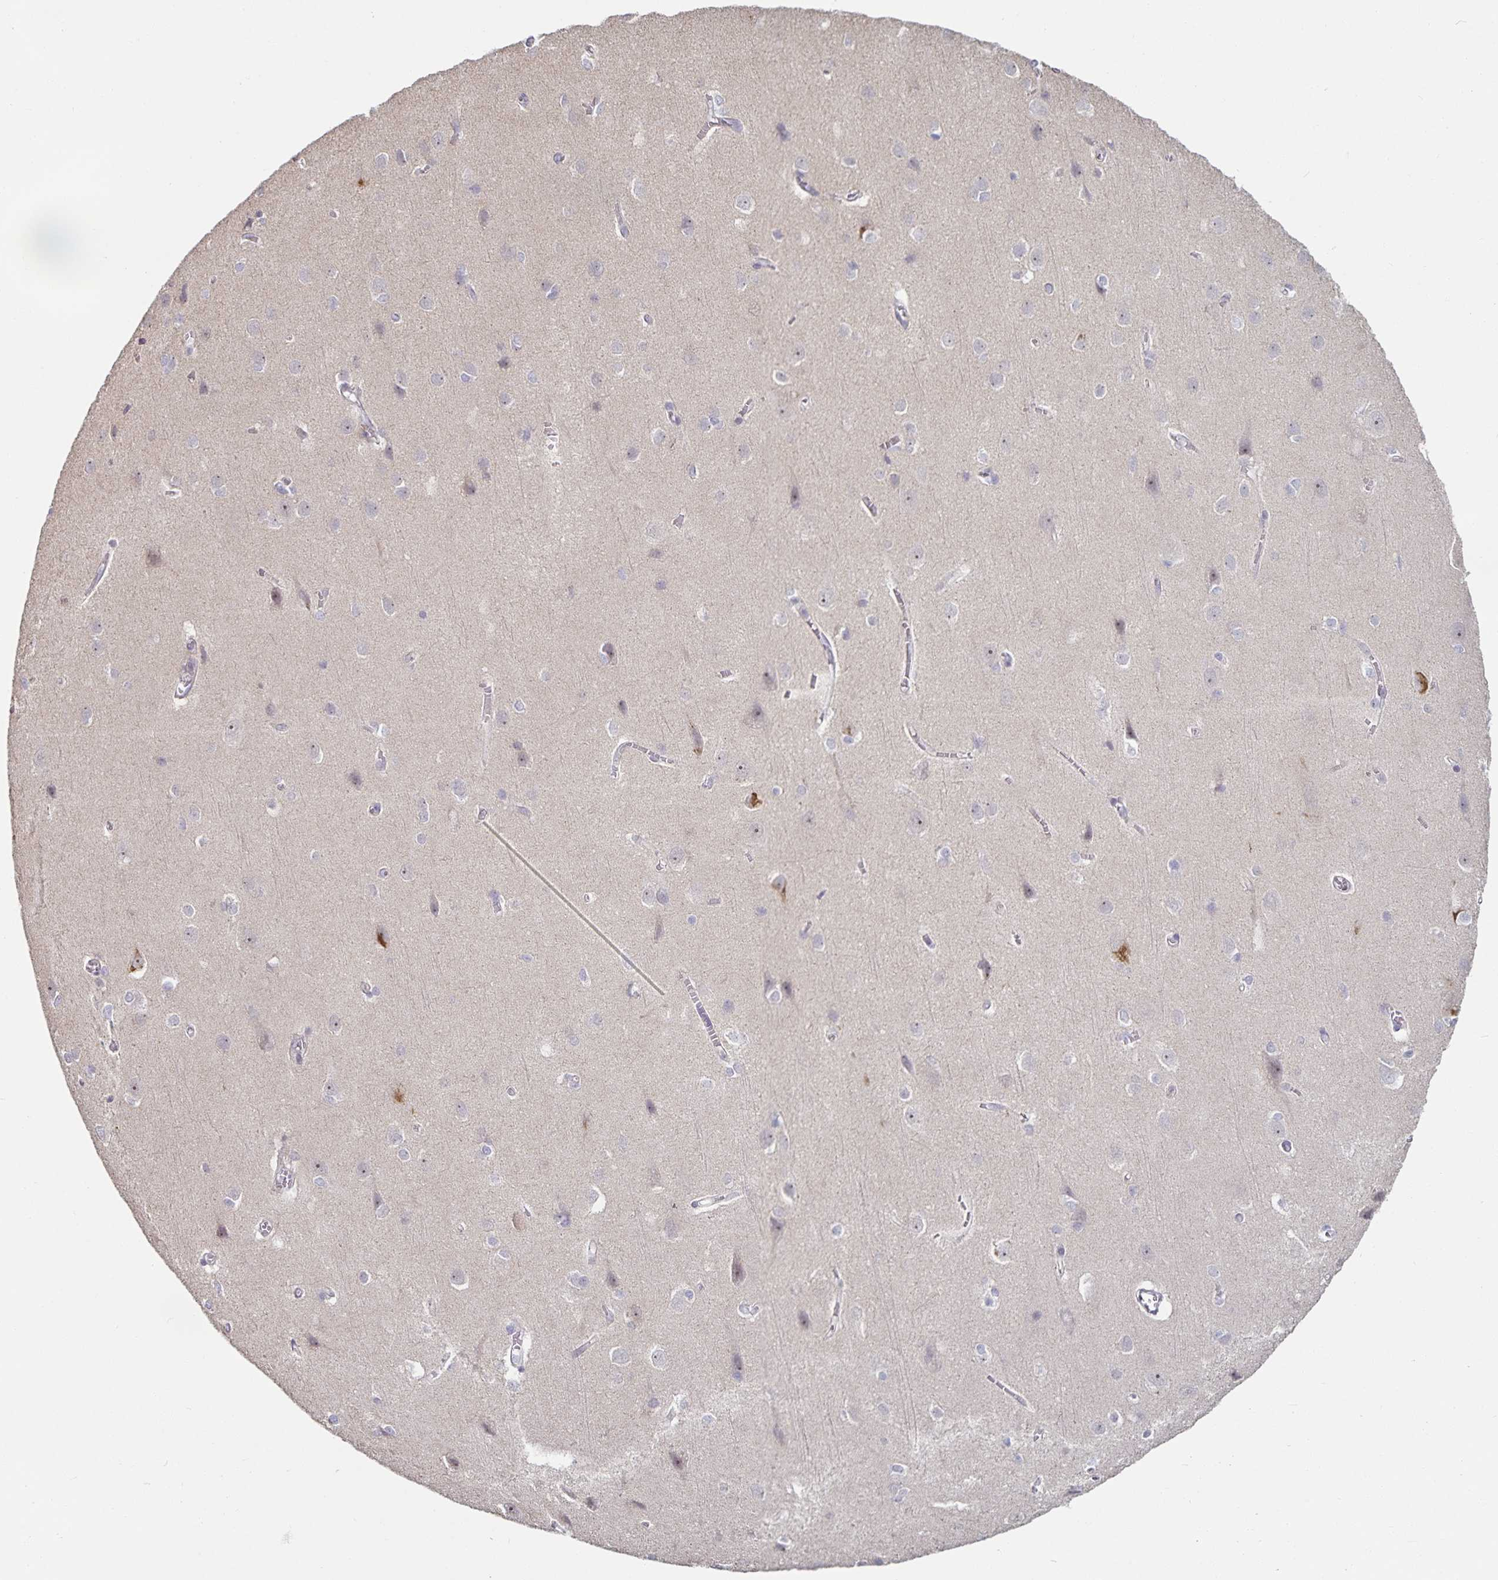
{"staining": {"intensity": "negative", "quantity": "none", "location": "none"}, "tissue": "cerebral cortex", "cell_type": "Endothelial cells", "image_type": "normal", "snomed": [{"axis": "morphology", "description": "Normal tissue, NOS"}, {"axis": "topography", "description": "Cerebral cortex"}], "caption": "Immunohistochemistry (IHC) image of normal cerebral cortex stained for a protein (brown), which shows no expression in endothelial cells. Nuclei are stained in blue.", "gene": "DNAH9", "patient": {"sex": "male", "age": 37}}